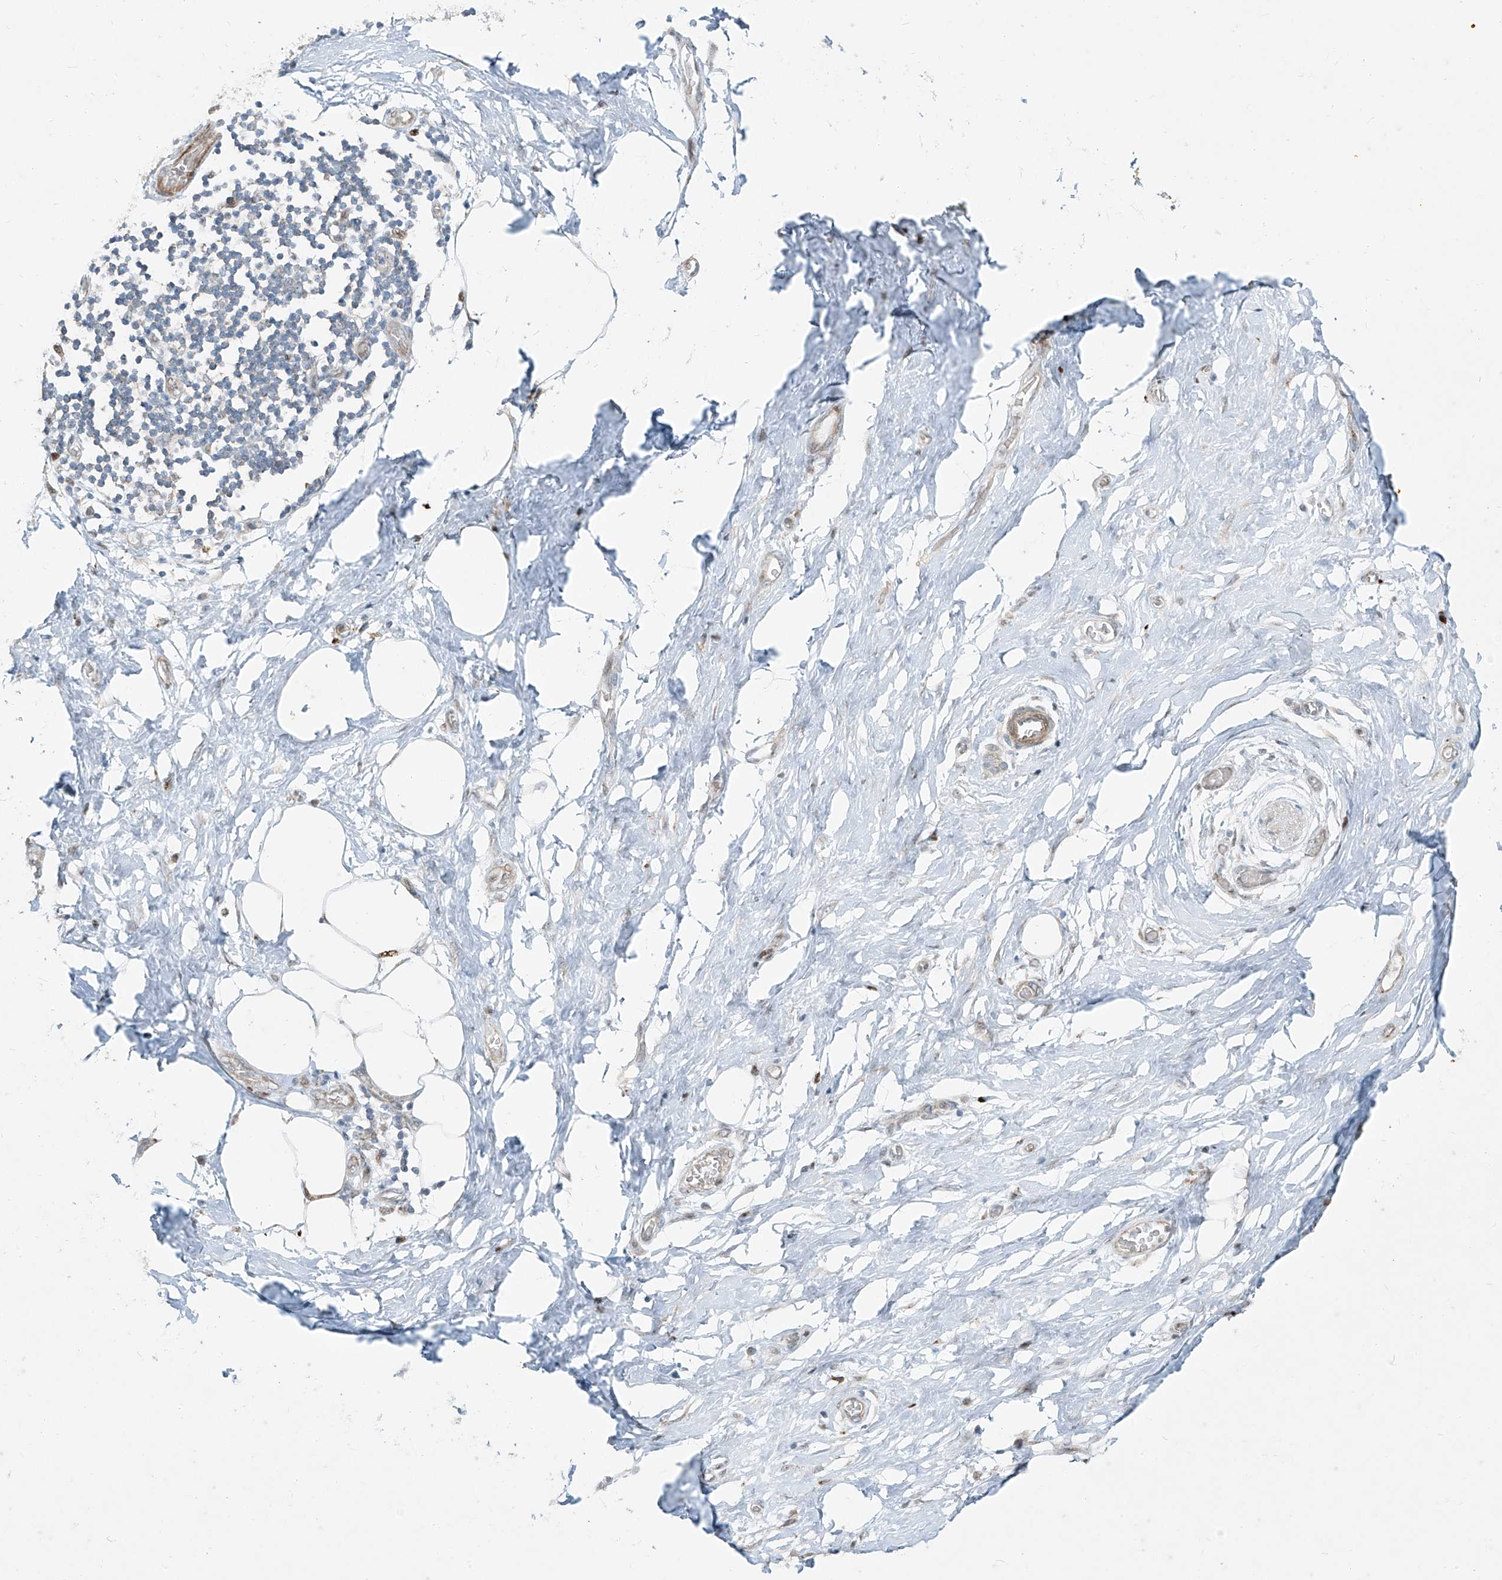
{"staining": {"intensity": "weak", "quantity": "25%-75%", "location": "cytoplasmic/membranous,nuclear"}, "tissue": "adipose tissue", "cell_type": "Adipocytes", "image_type": "normal", "snomed": [{"axis": "morphology", "description": "Normal tissue, NOS"}, {"axis": "morphology", "description": "Adenocarcinoma, NOS"}, {"axis": "topography", "description": "Pancreas"}, {"axis": "topography", "description": "Peripheral nerve tissue"}], "caption": "Immunohistochemistry of normal human adipose tissue exhibits low levels of weak cytoplasmic/membranous,nuclear expression in about 25%-75% of adipocytes. The staining was performed using DAB to visualize the protein expression in brown, while the nuclei were stained in blue with hematoxylin (Magnification: 20x).", "gene": "PPCS", "patient": {"sex": "male", "age": 59}}